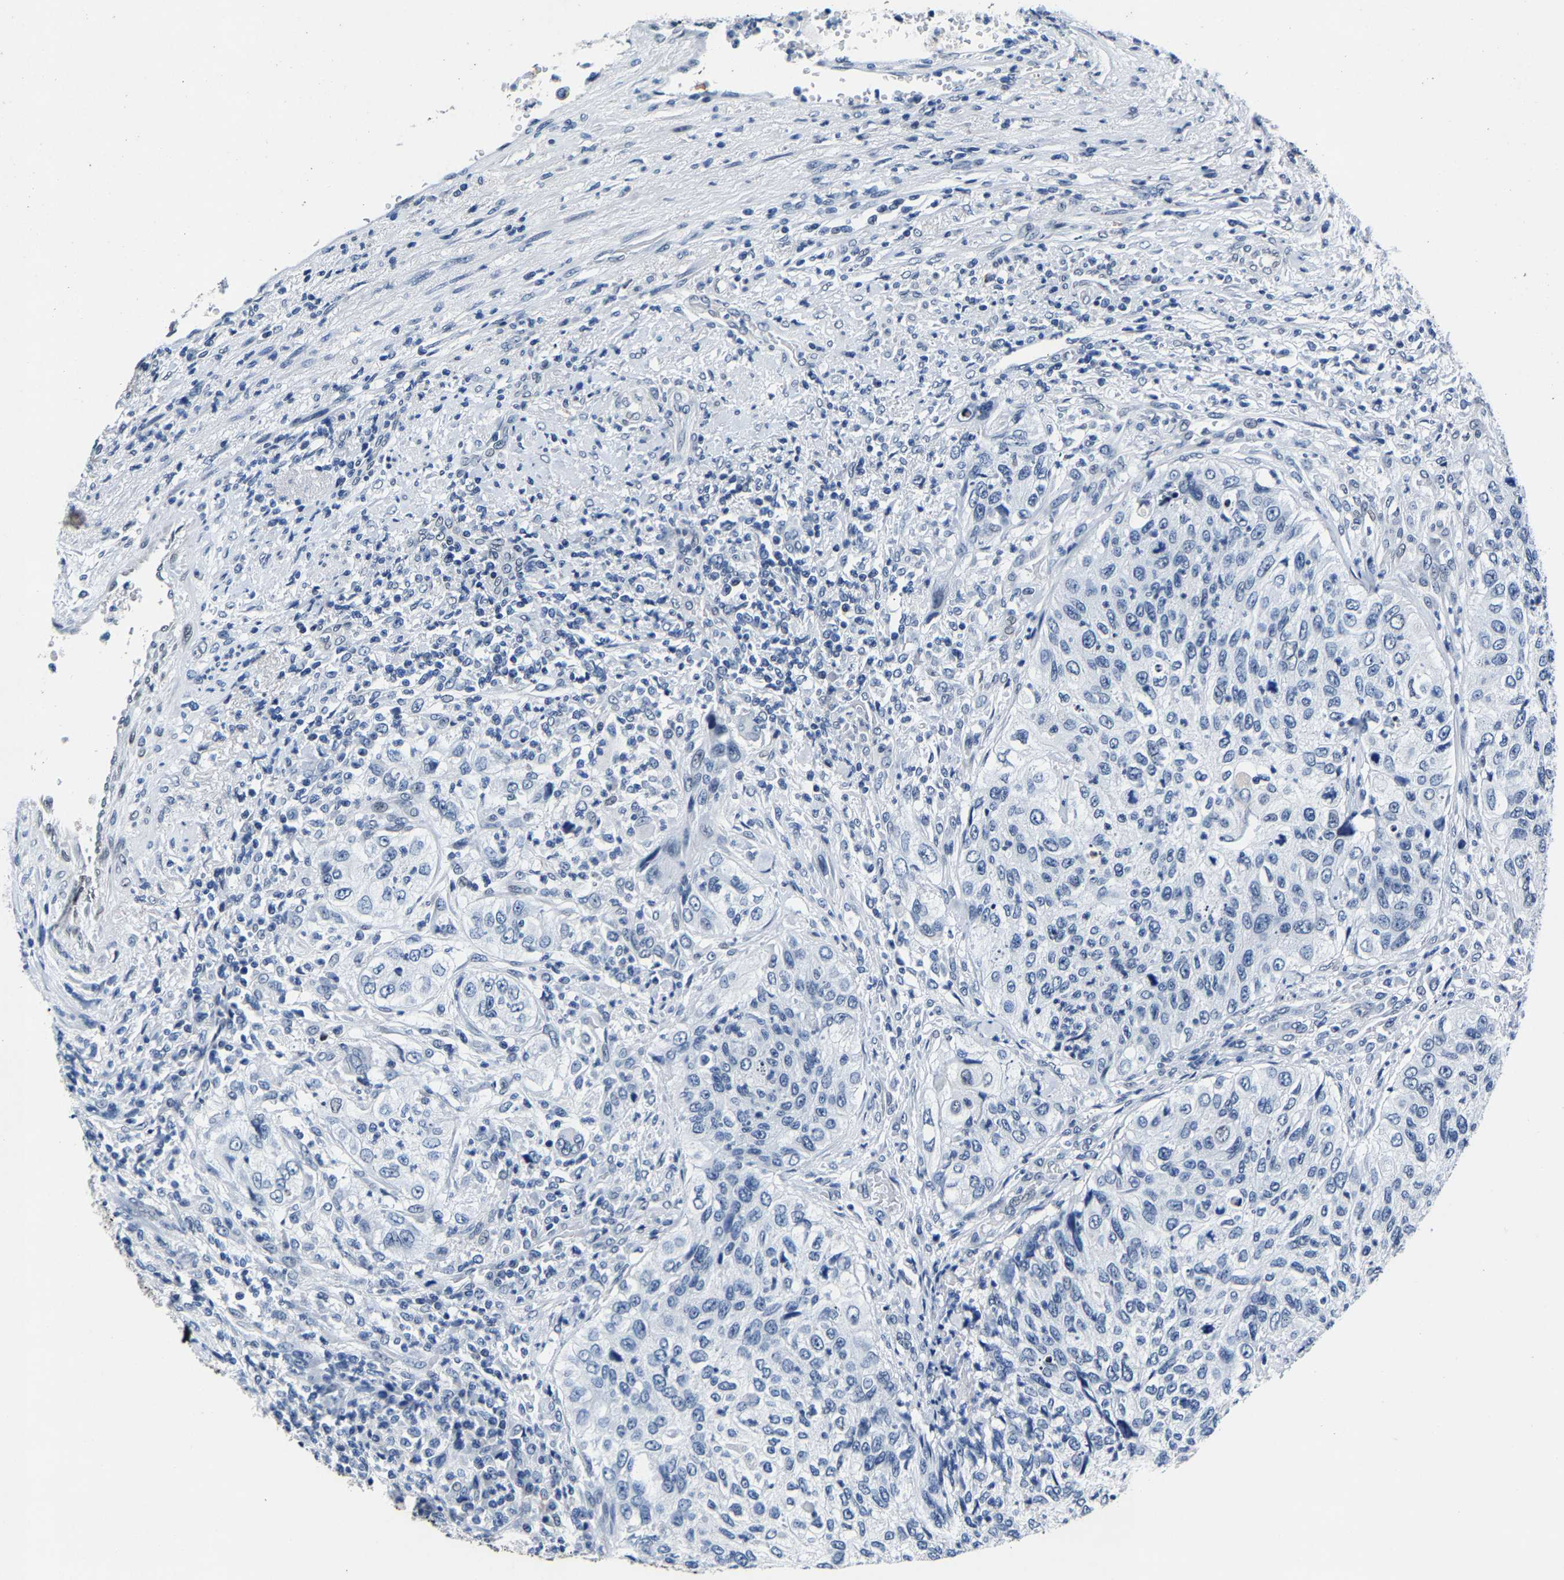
{"staining": {"intensity": "negative", "quantity": "none", "location": "none"}, "tissue": "urothelial cancer", "cell_type": "Tumor cells", "image_type": "cancer", "snomed": [{"axis": "morphology", "description": "Urothelial carcinoma, High grade"}, {"axis": "topography", "description": "Urinary bladder"}], "caption": "This image is of high-grade urothelial carcinoma stained with immunohistochemistry (IHC) to label a protein in brown with the nuclei are counter-stained blue. There is no staining in tumor cells.", "gene": "UBN2", "patient": {"sex": "female", "age": 60}}